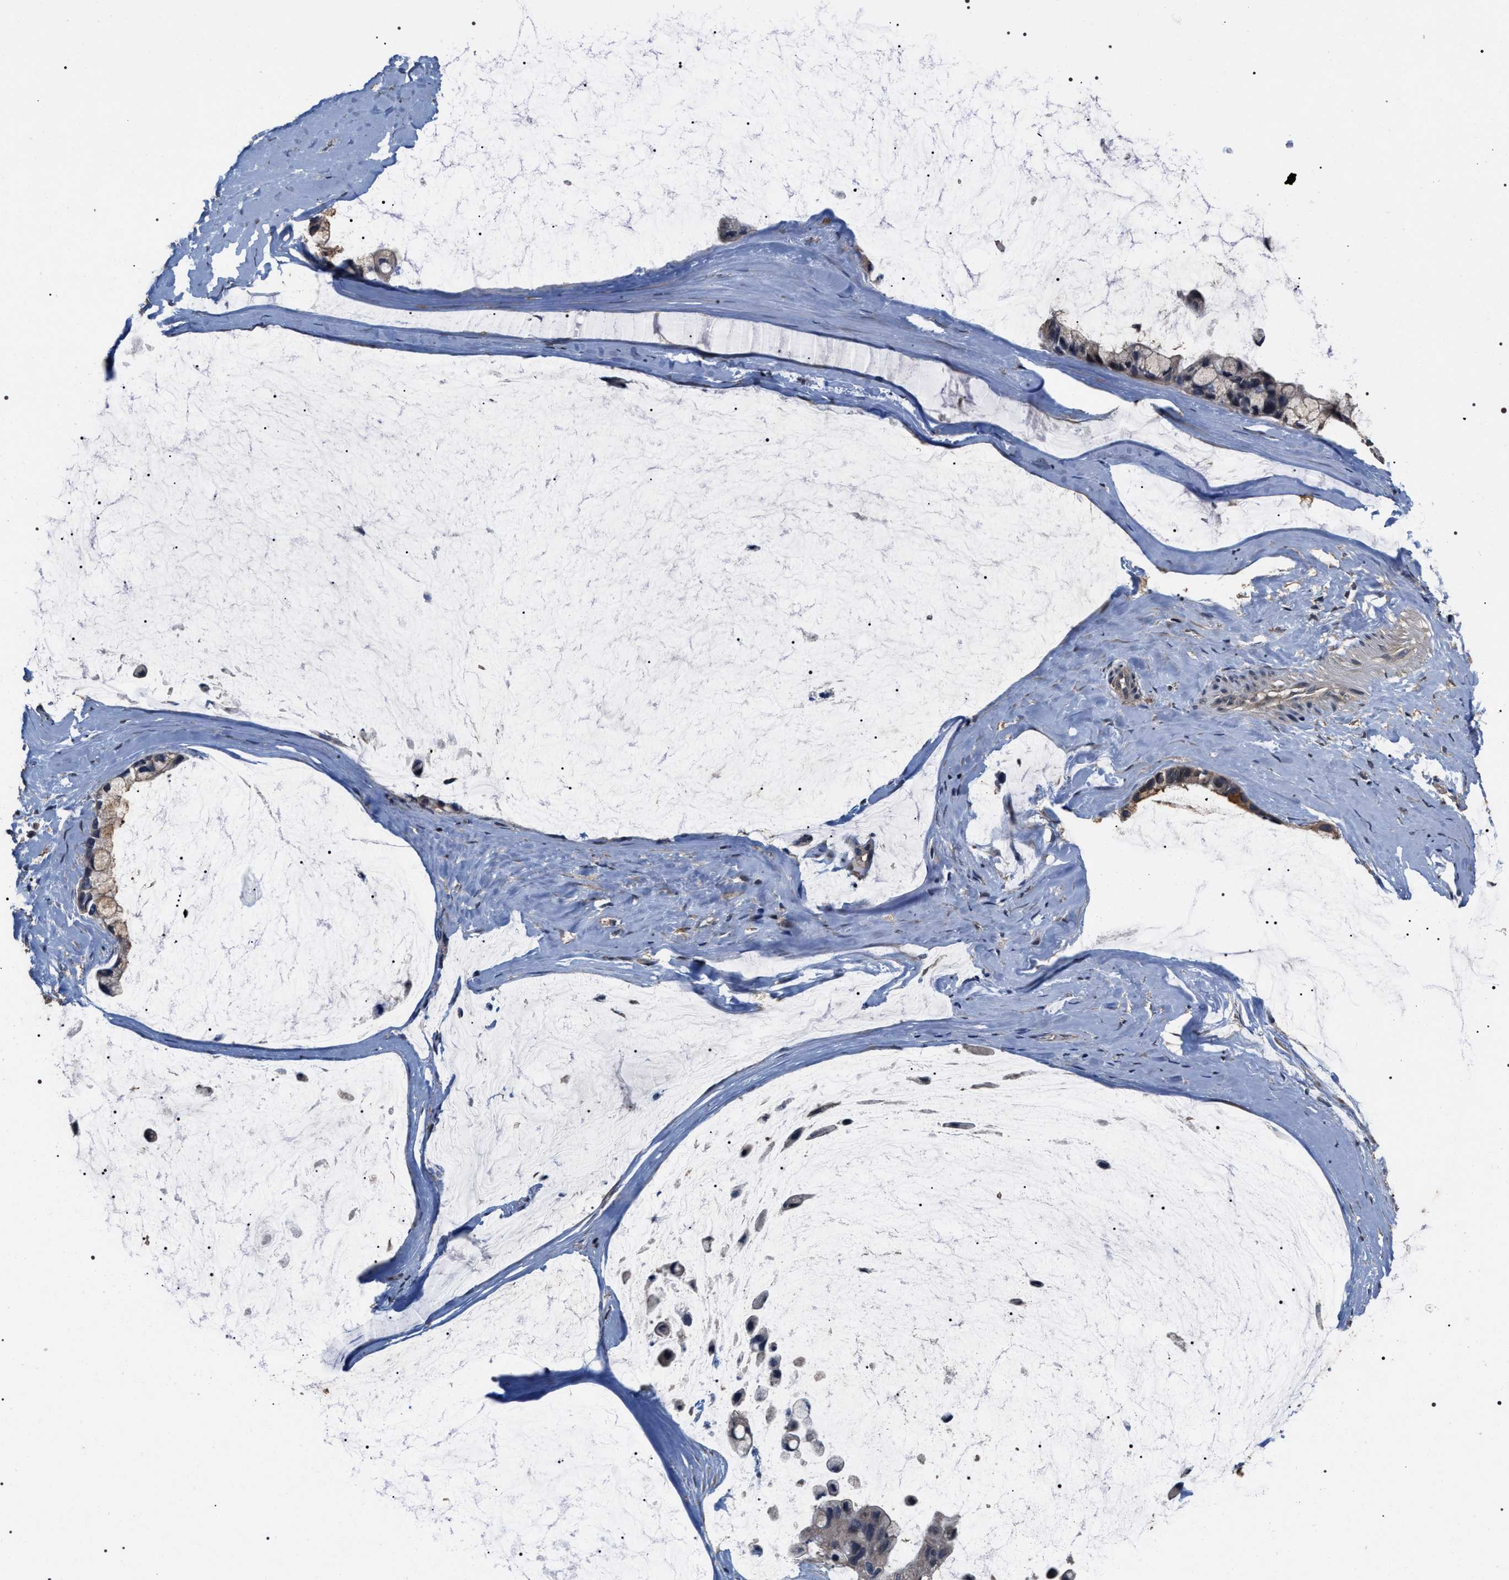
{"staining": {"intensity": "weak", "quantity": "<25%", "location": "cytoplasmic/membranous"}, "tissue": "ovarian cancer", "cell_type": "Tumor cells", "image_type": "cancer", "snomed": [{"axis": "morphology", "description": "Cystadenocarcinoma, mucinous, NOS"}, {"axis": "topography", "description": "Ovary"}], "caption": "IHC image of human mucinous cystadenocarcinoma (ovarian) stained for a protein (brown), which displays no staining in tumor cells. Nuclei are stained in blue.", "gene": "UPF3A", "patient": {"sex": "female", "age": 39}}